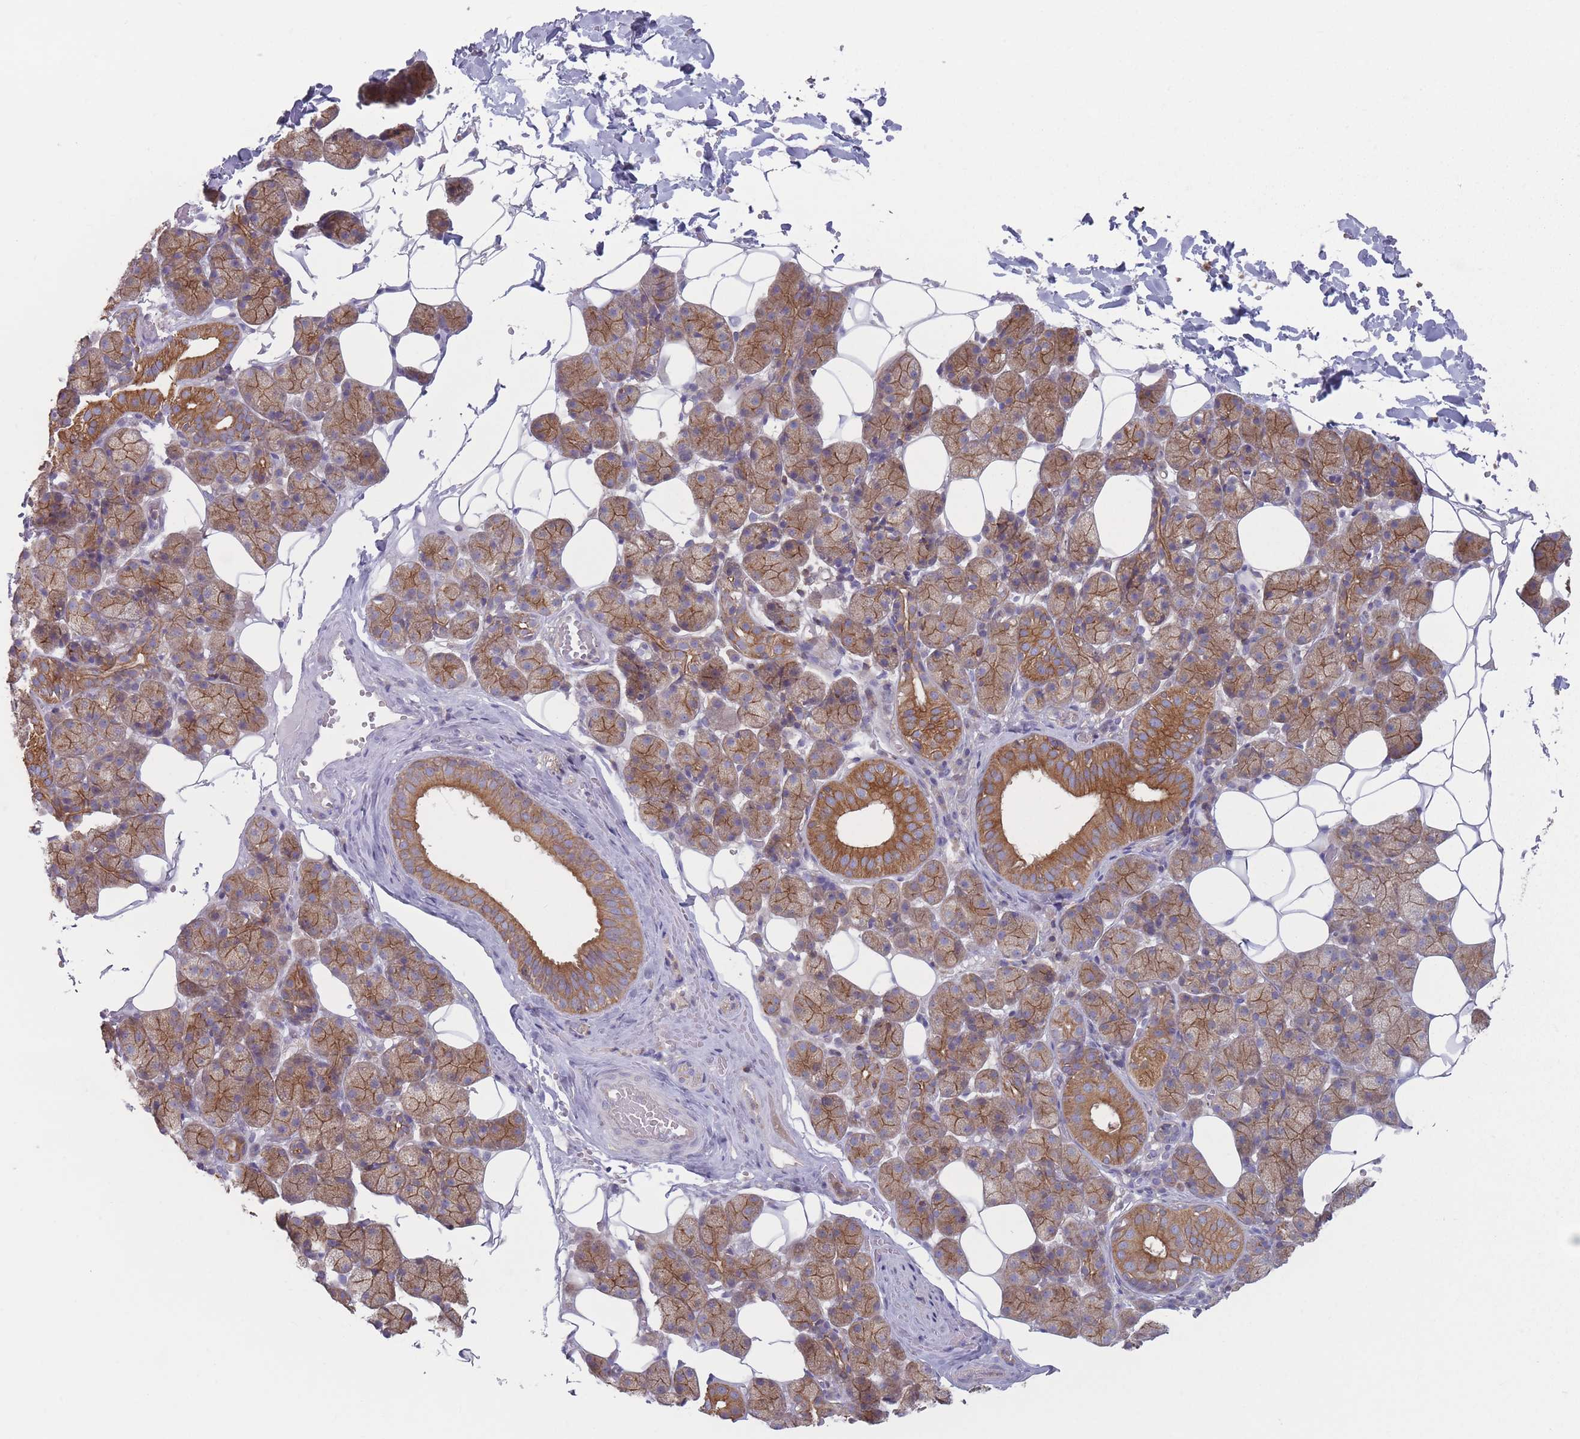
{"staining": {"intensity": "moderate", "quantity": ">75%", "location": "cytoplasmic/membranous"}, "tissue": "salivary gland", "cell_type": "Glandular cells", "image_type": "normal", "snomed": [{"axis": "morphology", "description": "Normal tissue, NOS"}, {"axis": "topography", "description": "Salivary gland"}], "caption": "IHC micrograph of unremarkable salivary gland: salivary gland stained using IHC exhibits medium levels of moderate protein expression localized specifically in the cytoplasmic/membranous of glandular cells, appearing as a cytoplasmic/membranous brown color.", "gene": "HSBP1L1", "patient": {"sex": "female", "age": 33}}